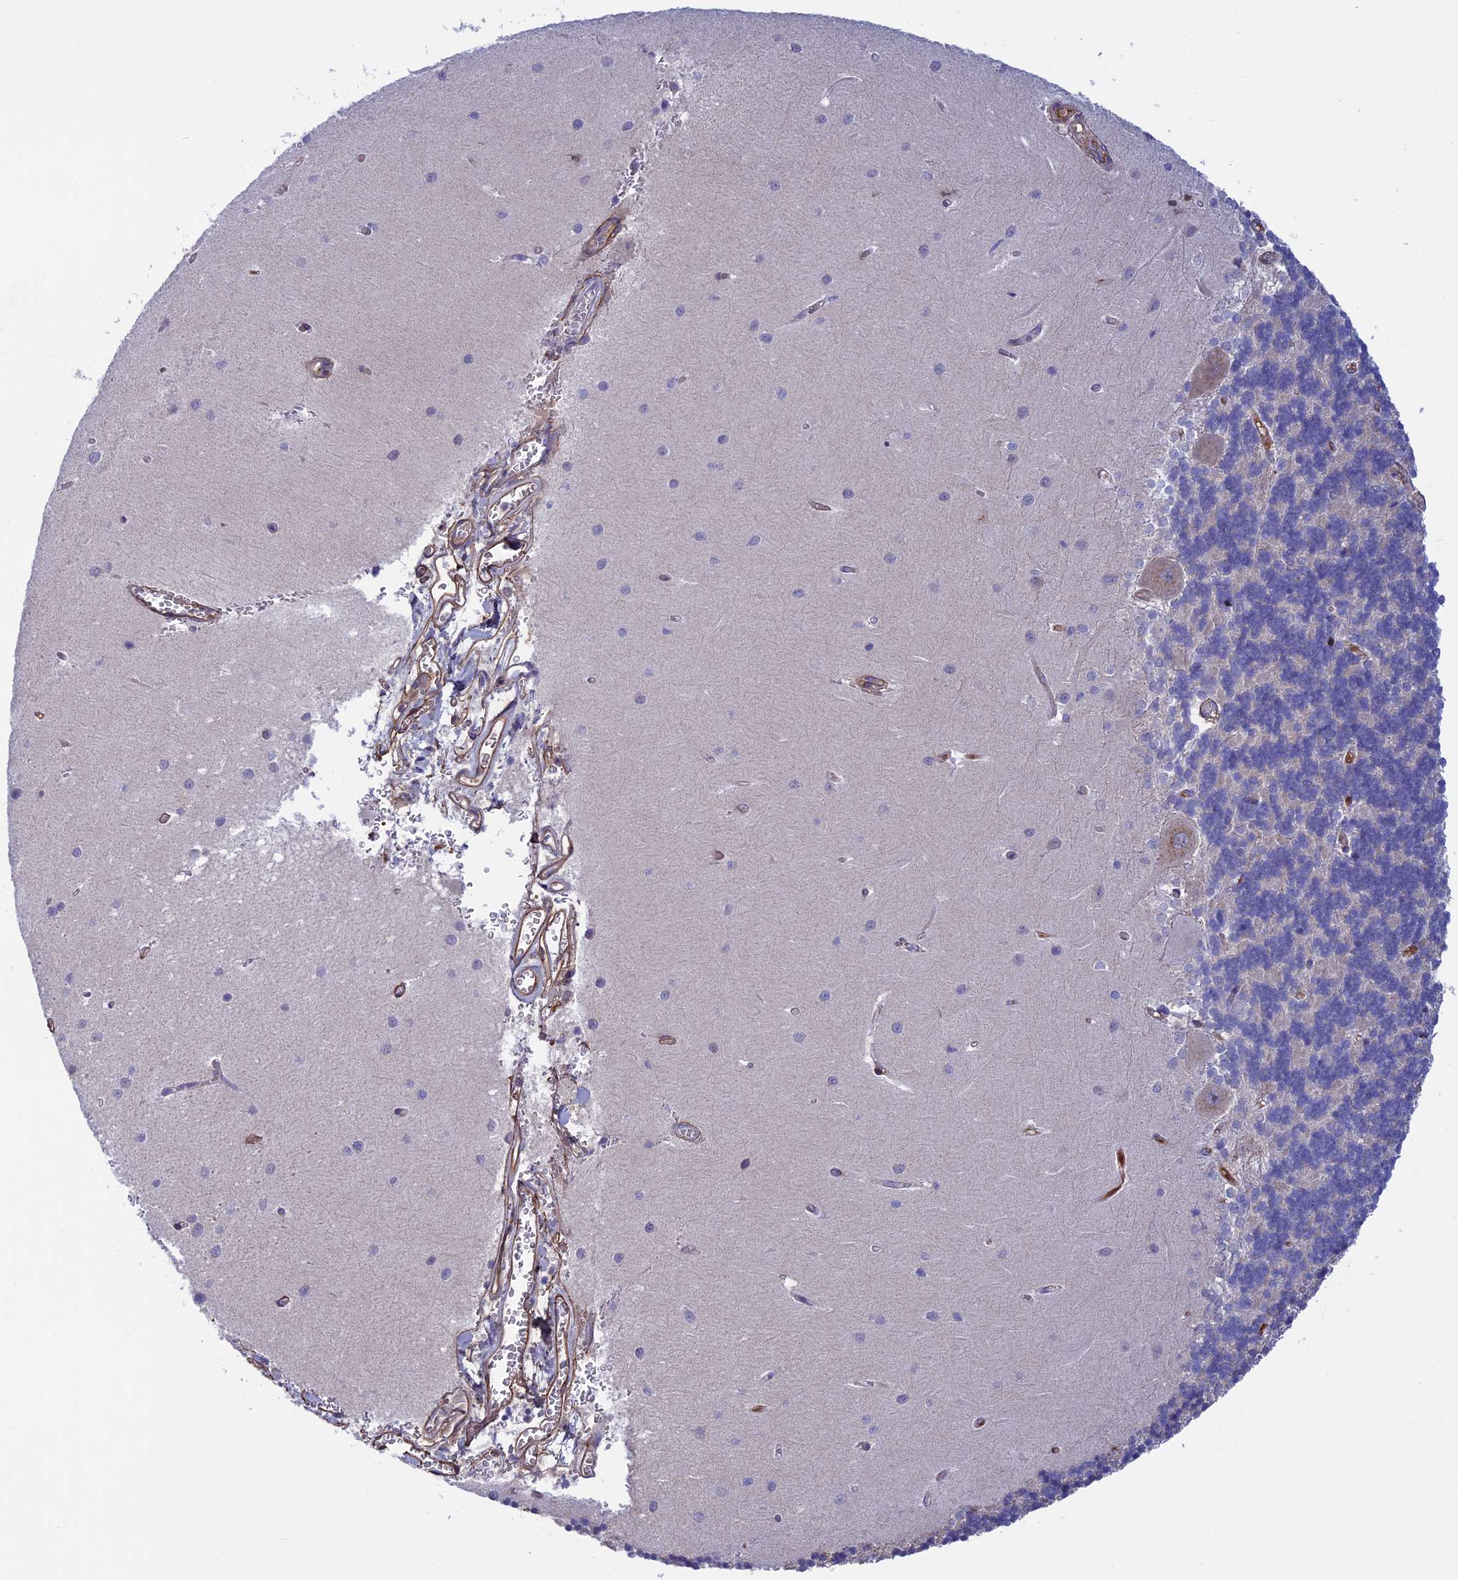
{"staining": {"intensity": "negative", "quantity": "none", "location": "none"}, "tissue": "cerebellum", "cell_type": "Cells in granular layer", "image_type": "normal", "snomed": [{"axis": "morphology", "description": "Normal tissue, NOS"}, {"axis": "topography", "description": "Cerebellum"}], "caption": "This image is of unremarkable cerebellum stained with IHC to label a protein in brown with the nuclei are counter-stained blue. There is no expression in cells in granular layer.", "gene": "COL4A3", "patient": {"sex": "male", "age": 37}}